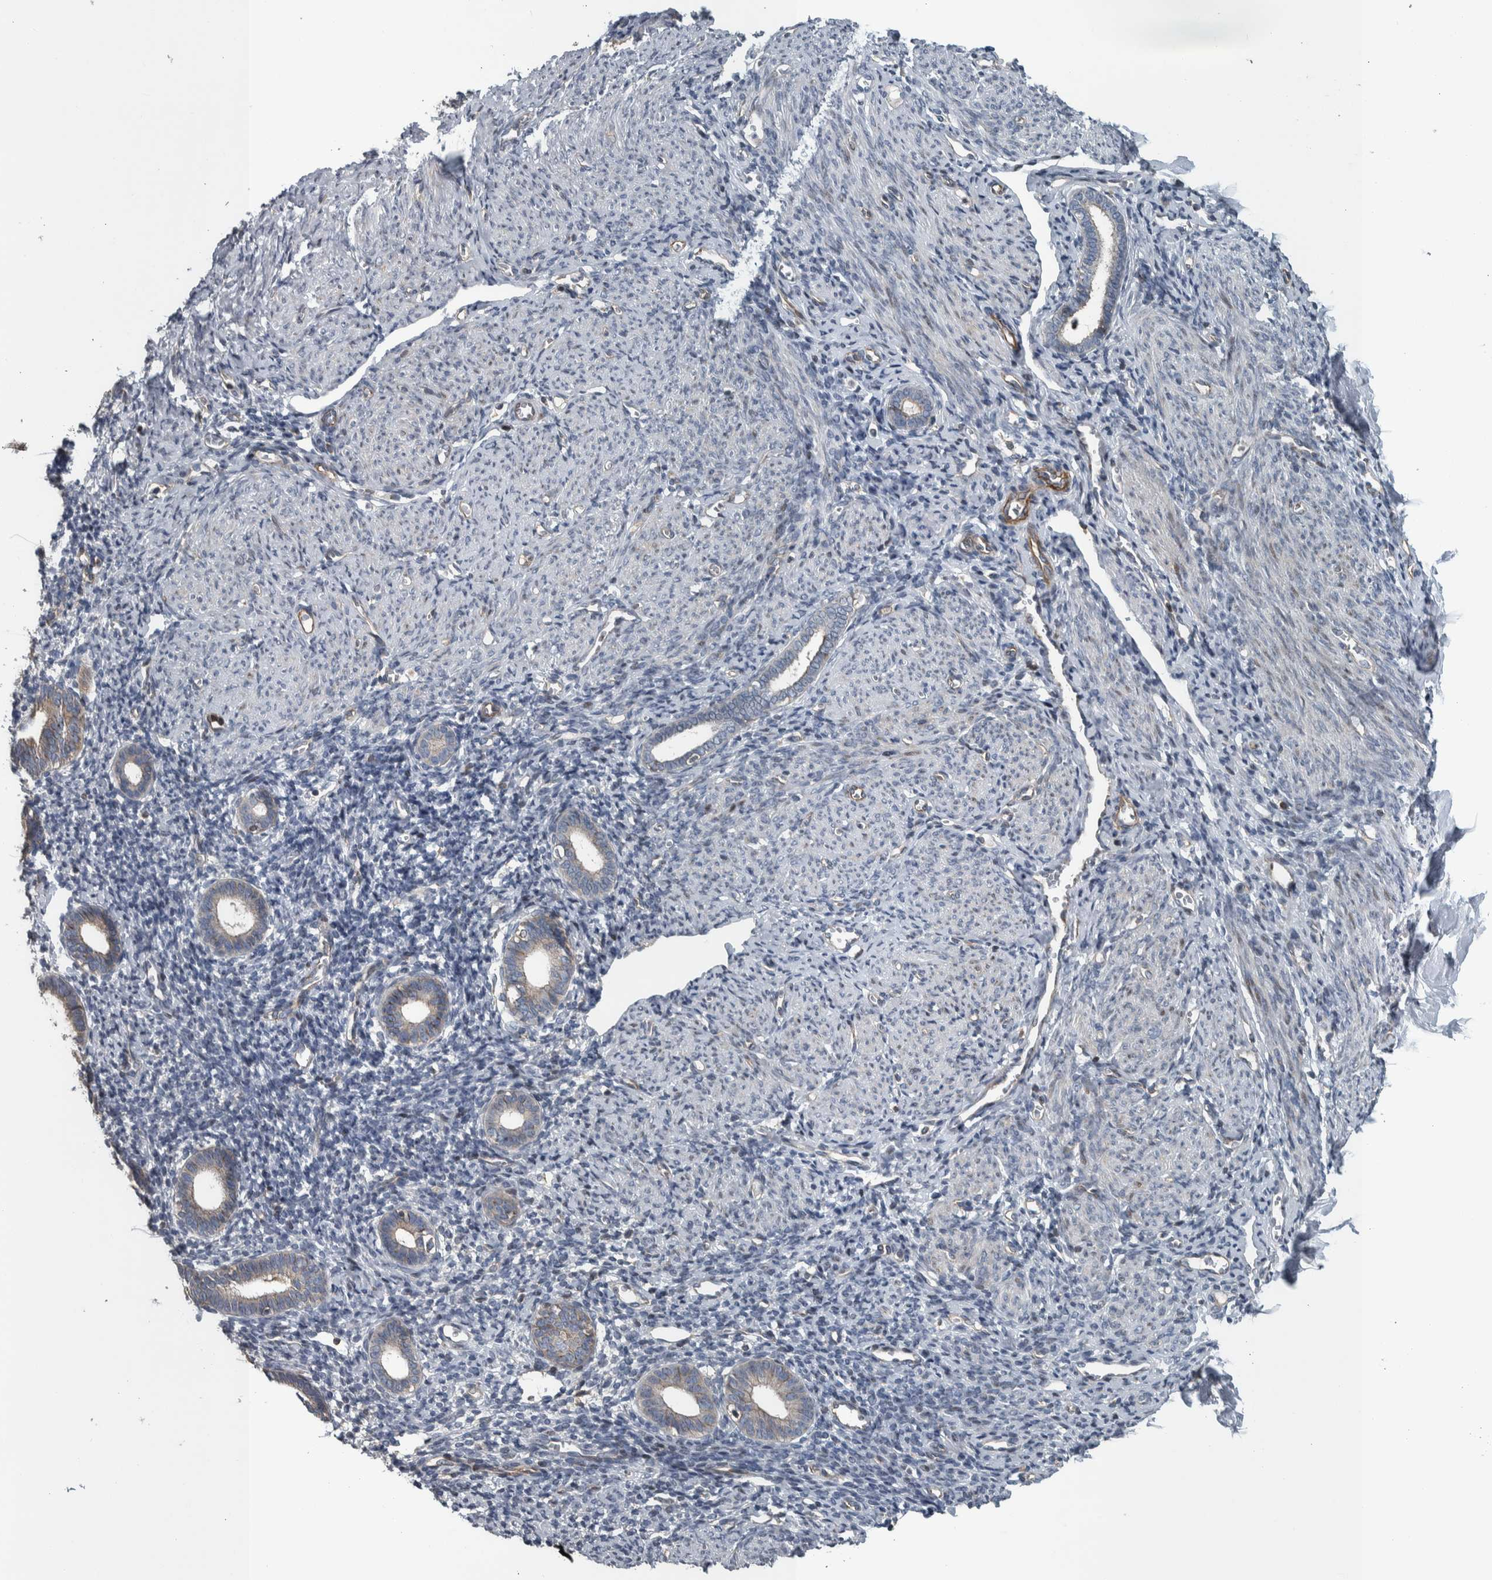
{"staining": {"intensity": "negative", "quantity": "none", "location": "none"}, "tissue": "endometrium", "cell_type": "Cells in endometrial stroma", "image_type": "normal", "snomed": [{"axis": "morphology", "description": "Normal tissue, NOS"}, {"axis": "morphology", "description": "Adenocarcinoma, NOS"}, {"axis": "topography", "description": "Endometrium"}], "caption": "The micrograph exhibits no significant positivity in cells in endometrial stroma of endometrium. (DAB IHC with hematoxylin counter stain).", "gene": "BAIAP2L1", "patient": {"sex": "female", "age": 57}}